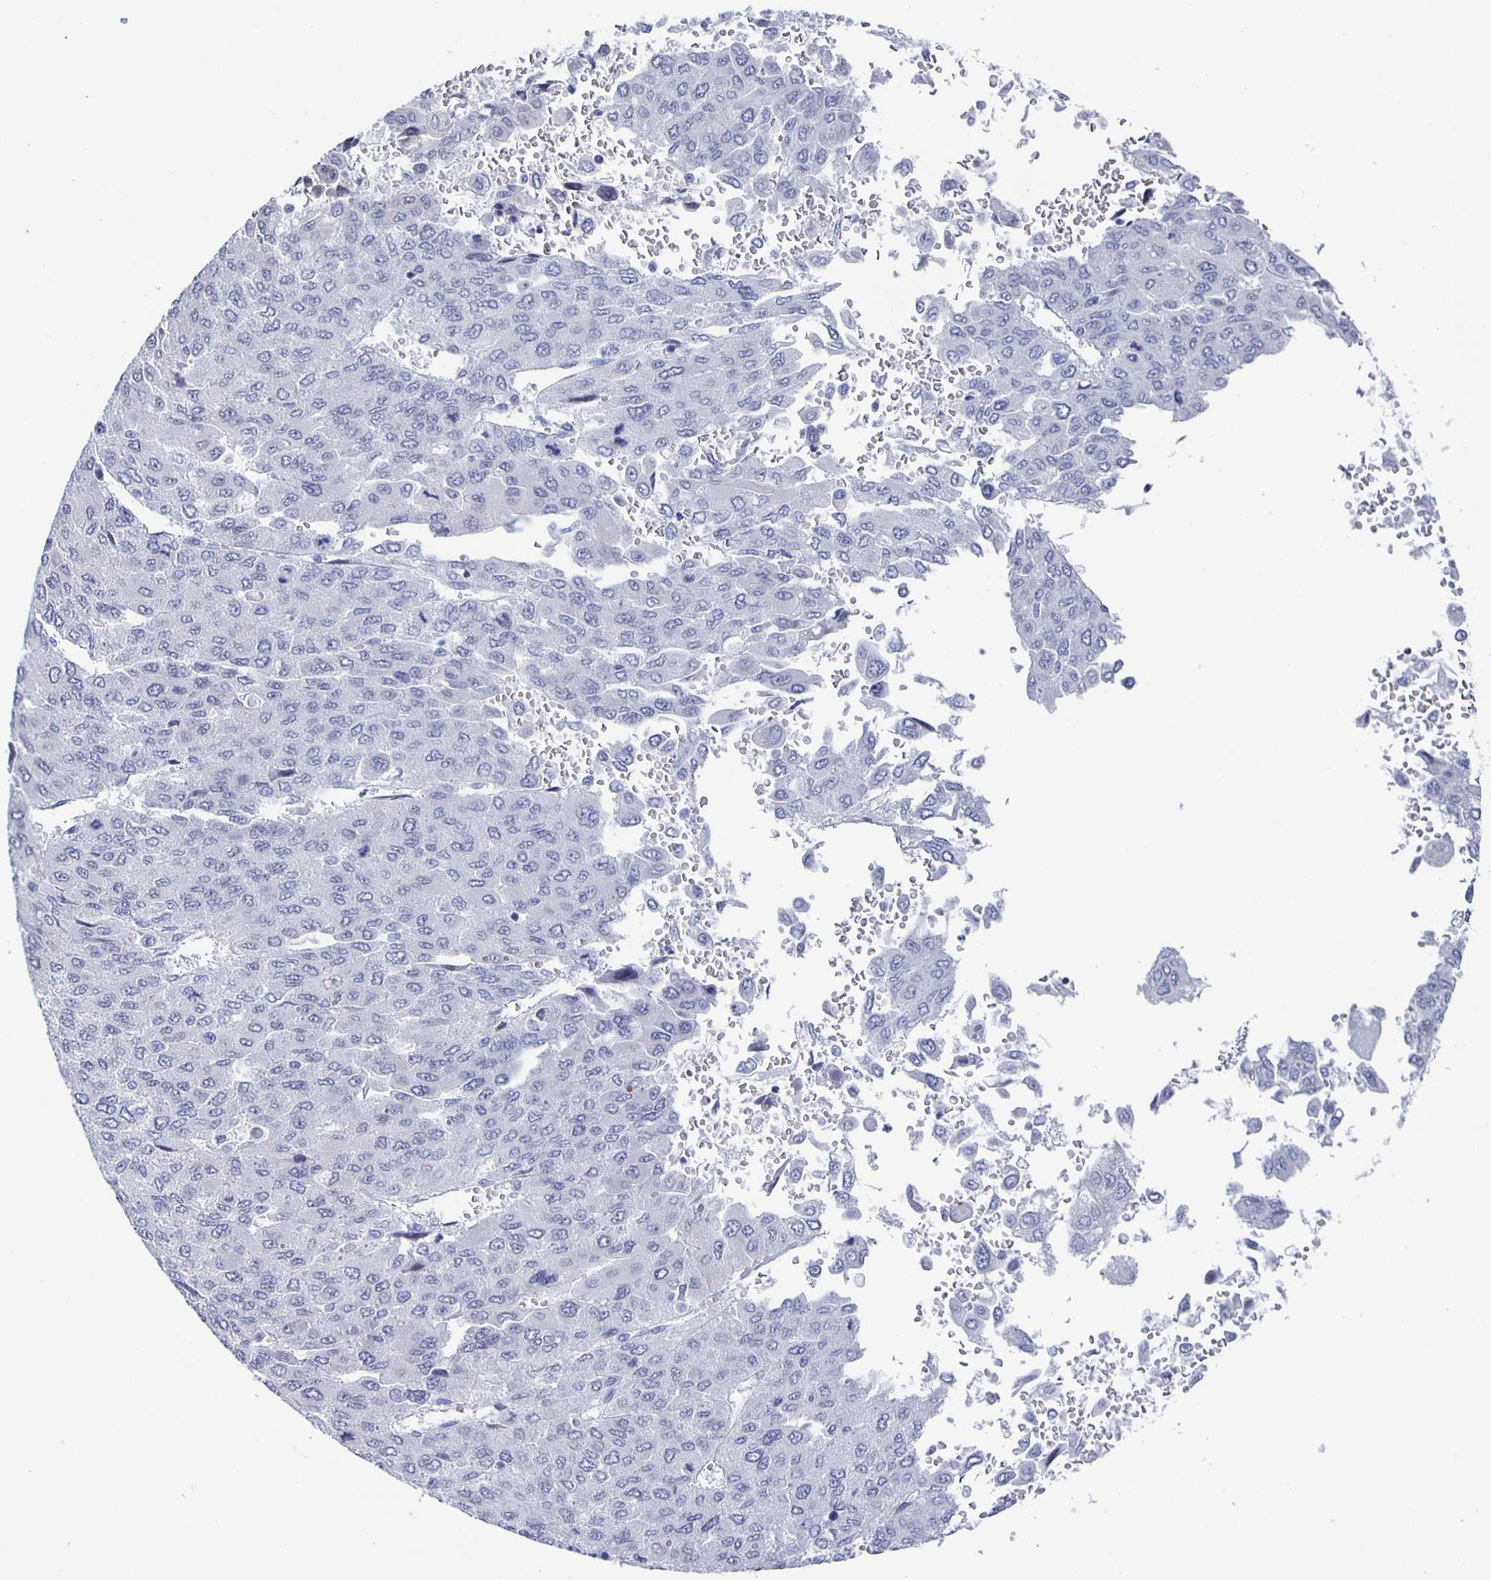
{"staining": {"intensity": "negative", "quantity": "none", "location": "none"}, "tissue": "liver cancer", "cell_type": "Tumor cells", "image_type": "cancer", "snomed": [{"axis": "morphology", "description": "Carcinoma, Hepatocellular, NOS"}, {"axis": "topography", "description": "Liver"}], "caption": "A photomicrograph of human liver cancer (hepatocellular carcinoma) is negative for staining in tumor cells.", "gene": "CCDC17", "patient": {"sex": "female", "age": 41}}